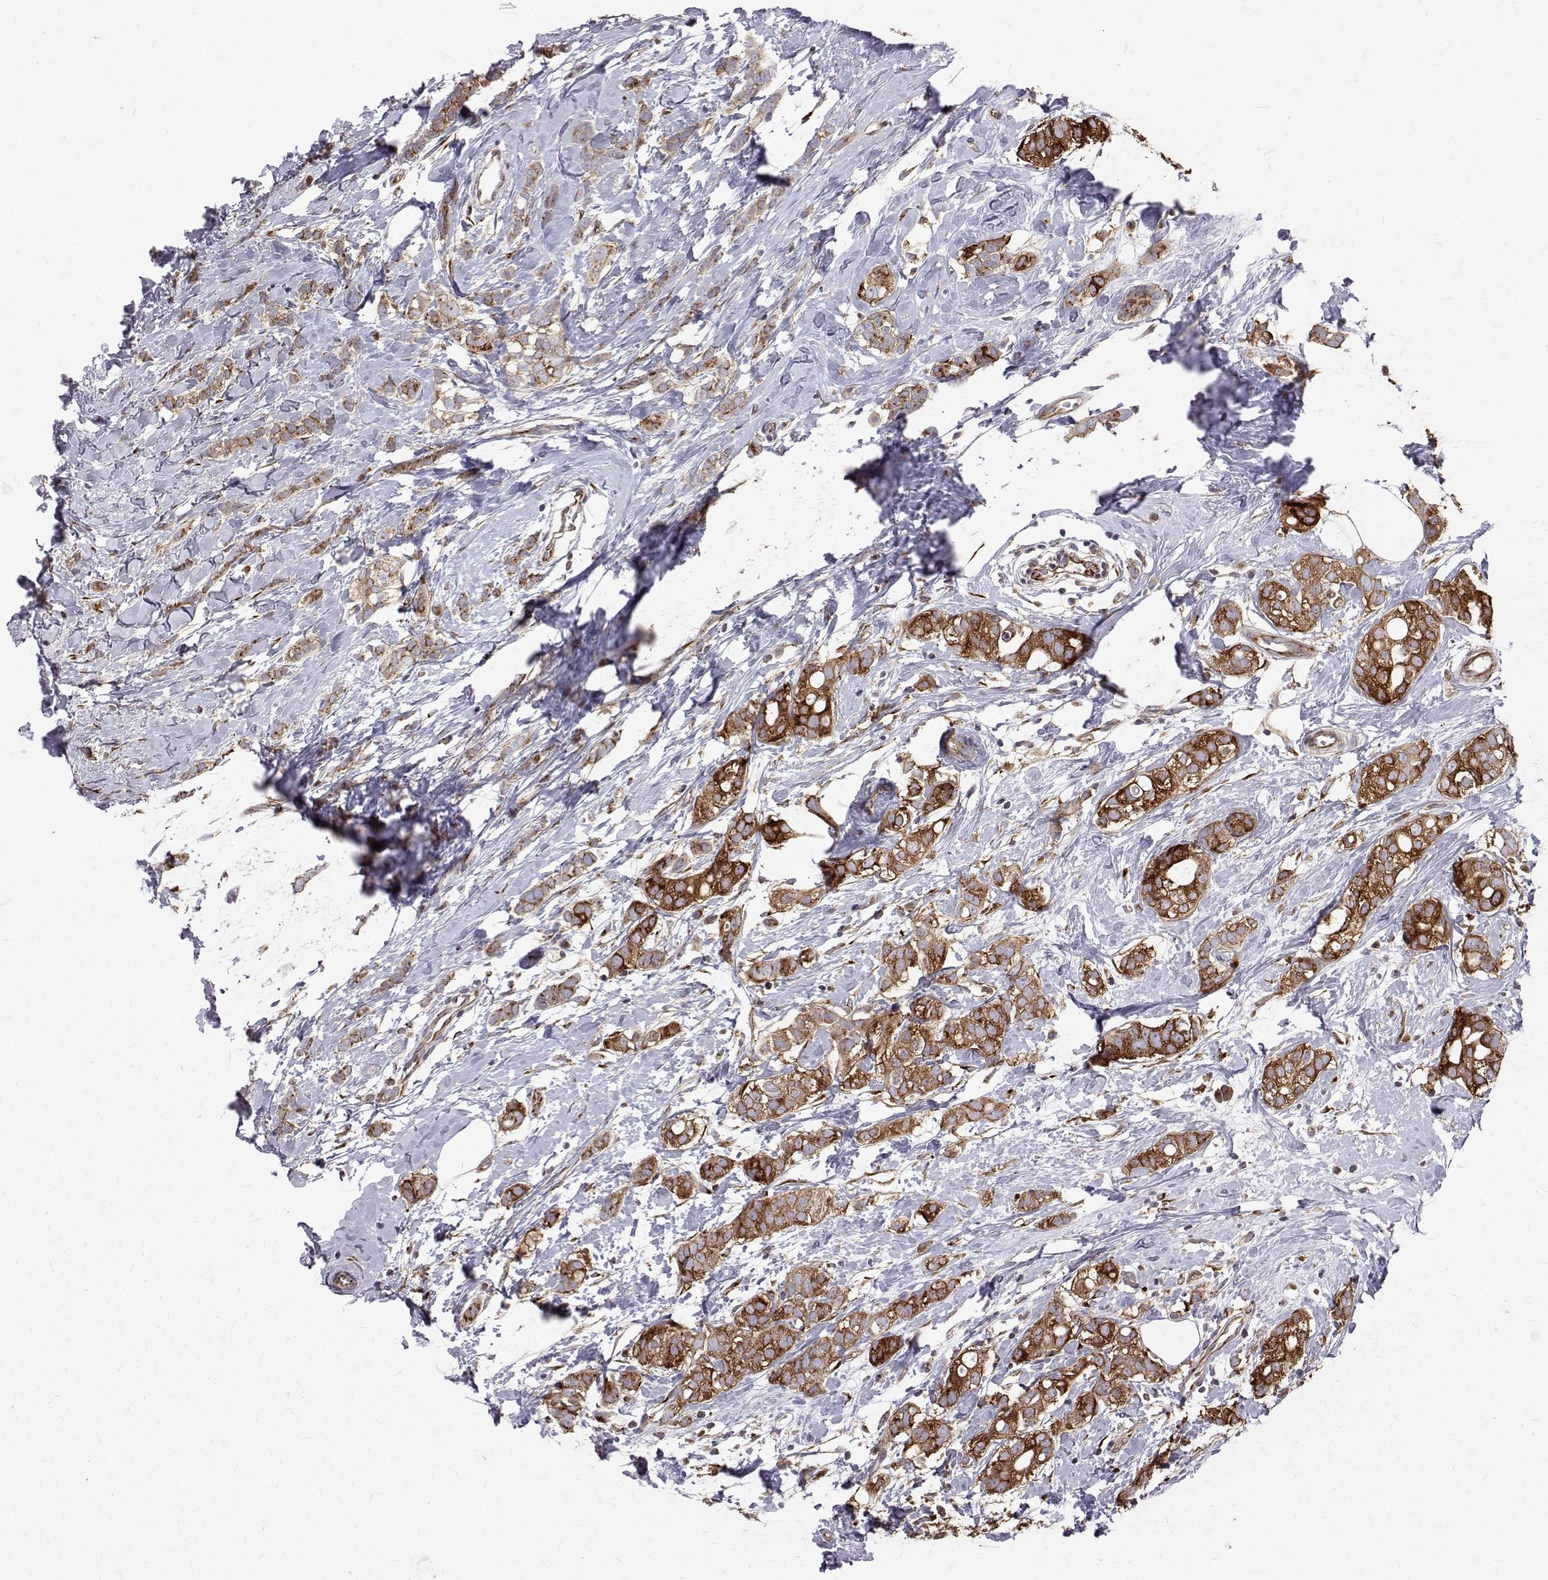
{"staining": {"intensity": "moderate", "quantity": ">75%", "location": "cytoplasmic/membranous"}, "tissue": "breast cancer", "cell_type": "Tumor cells", "image_type": "cancer", "snomed": [{"axis": "morphology", "description": "Duct carcinoma"}, {"axis": "topography", "description": "Breast"}], "caption": "This is a micrograph of immunohistochemistry staining of infiltrating ductal carcinoma (breast), which shows moderate positivity in the cytoplasmic/membranous of tumor cells.", "gene": "ARFGAP1", "patient": {"sex": "female", "age": 40}}